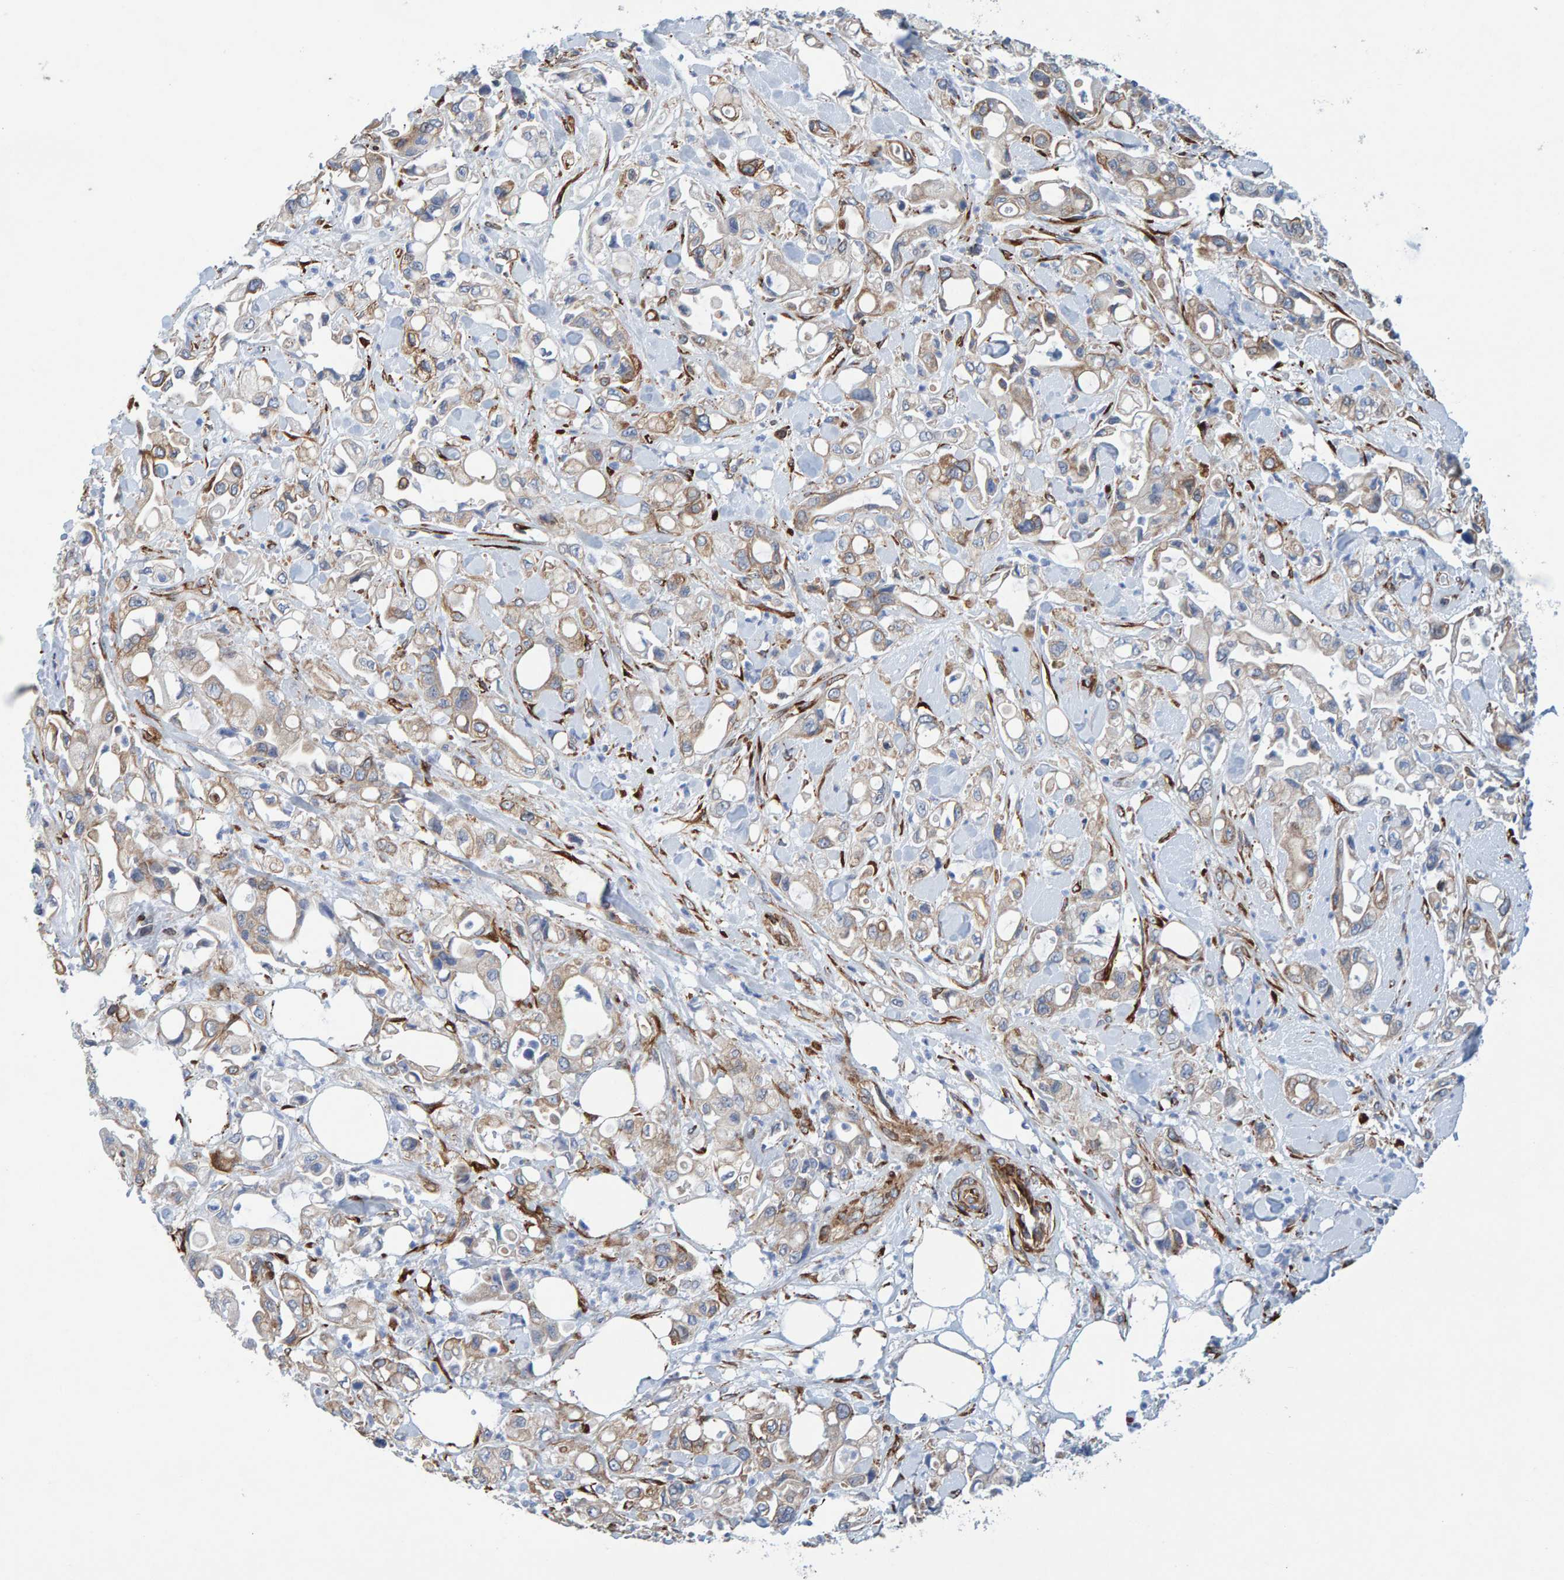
{"staining": {"intensity": "moderate", "quantity": "<25%", "location": "cytoplasmic/membranous"}, "tissue": "pancreatic cancer", "cell_type": "Tumor cells", "image_type": "cancer", "snomed": [{"axis": "morphology", "description": "Adenocarcinoma, NOS"}, {"axis": "topography", "description": "Pancreas"}], "caption": "Immunohistochemistry (IHC) (DAB (3,3'-diaminobenzidine)) staining of adenocarcinoma (pancreatic) demonstrates moderate cytoplasmic/membranous protein positivity in about <25% of tumor cells.", "gene": "MMP16", "patient": {"sex": "male", "age": 70}}